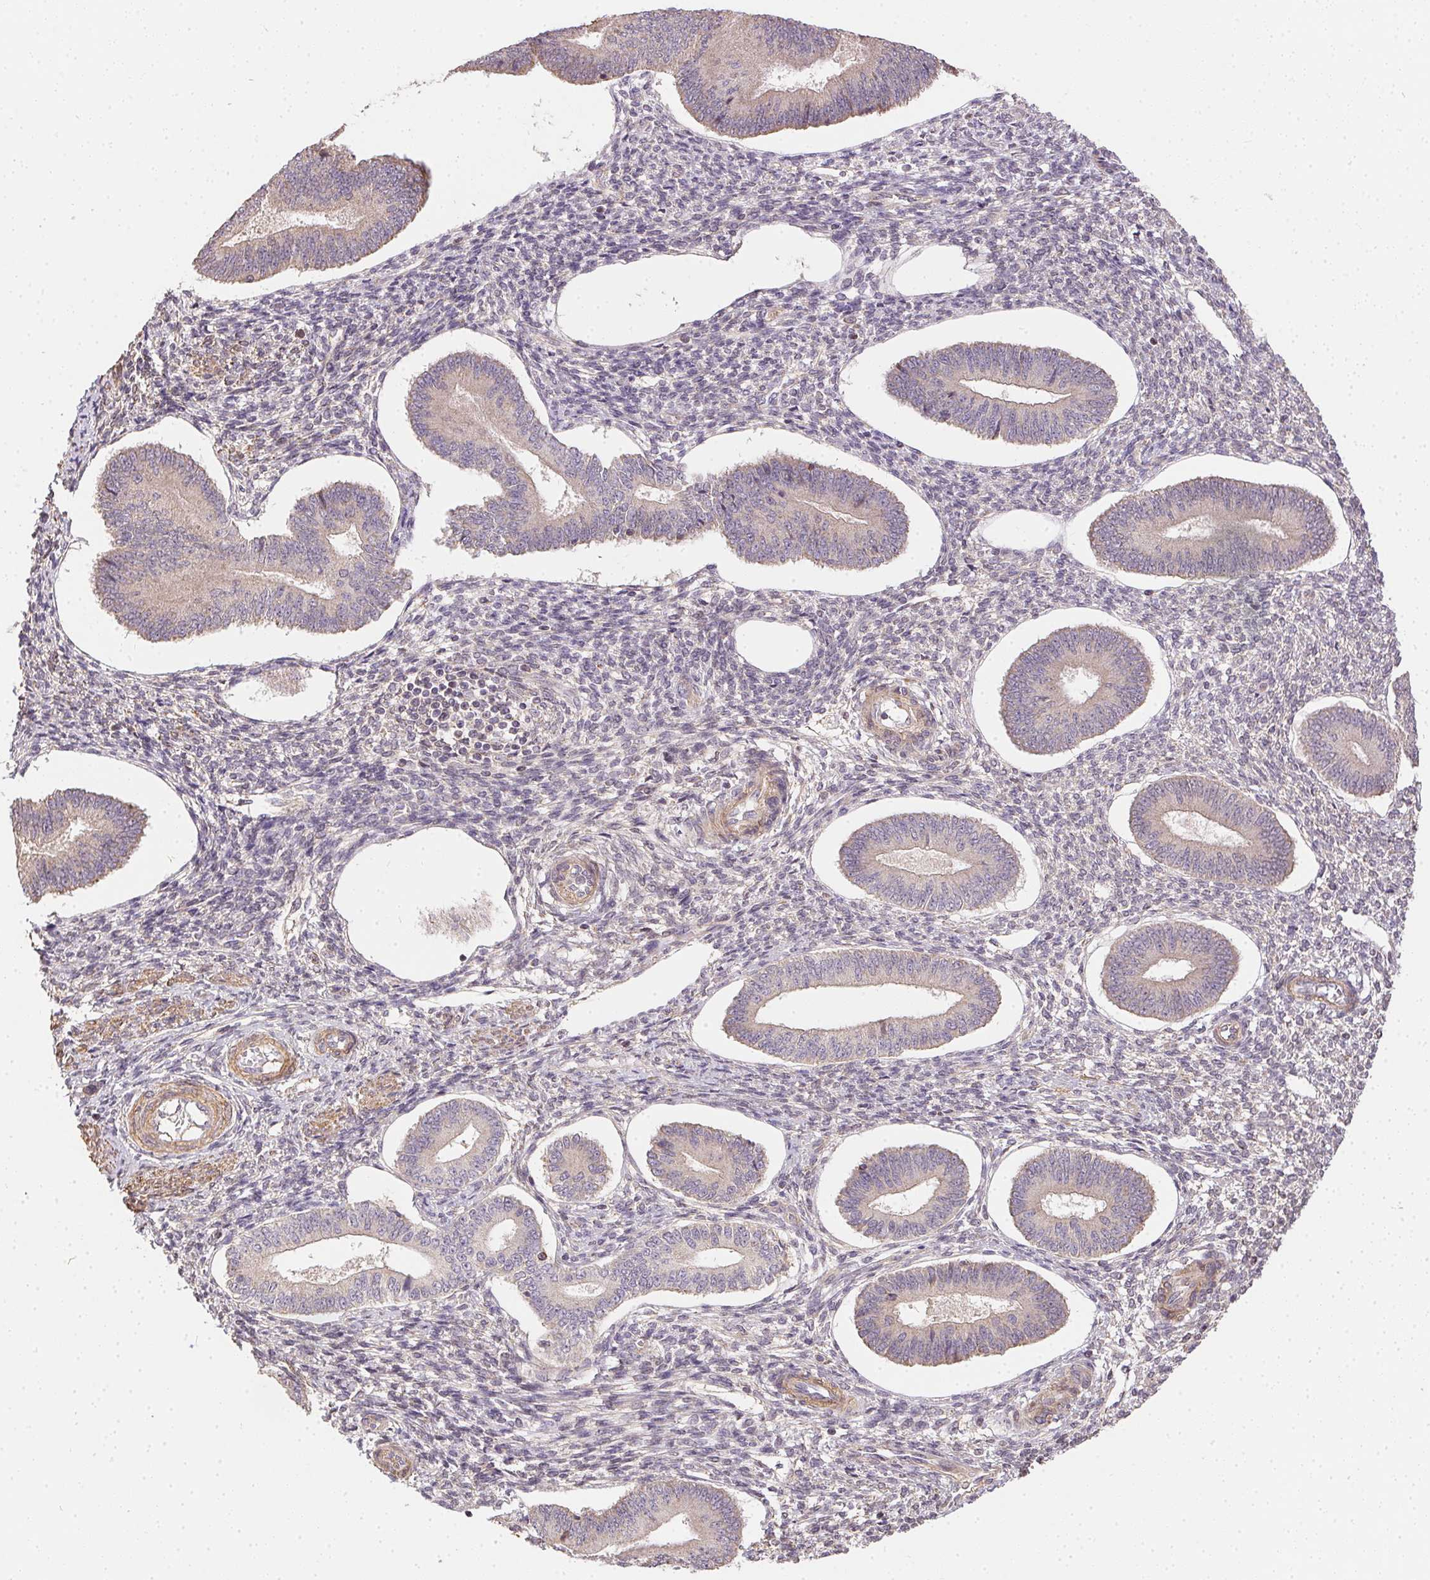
{"staining": {"intensity": "negative", "quantity": "none", "location": "none"}, "tissue": "endometrium", "cell_type": "Cells in endometrial stroma", "image_type": "normal", "snomed": [{"axis": "morphology", "description": "Normal tissue, NOS"}, {"axis": "topography", "description": "Endometrium"}], "caption": "DAB (3,3'-diaminobenzidine) immunohistochemical staining of benign endometrium shows no significant staining in cells in endometrial stroma.", "gene": "REV3L", "patient": {"sex": "female", "age": 42}}